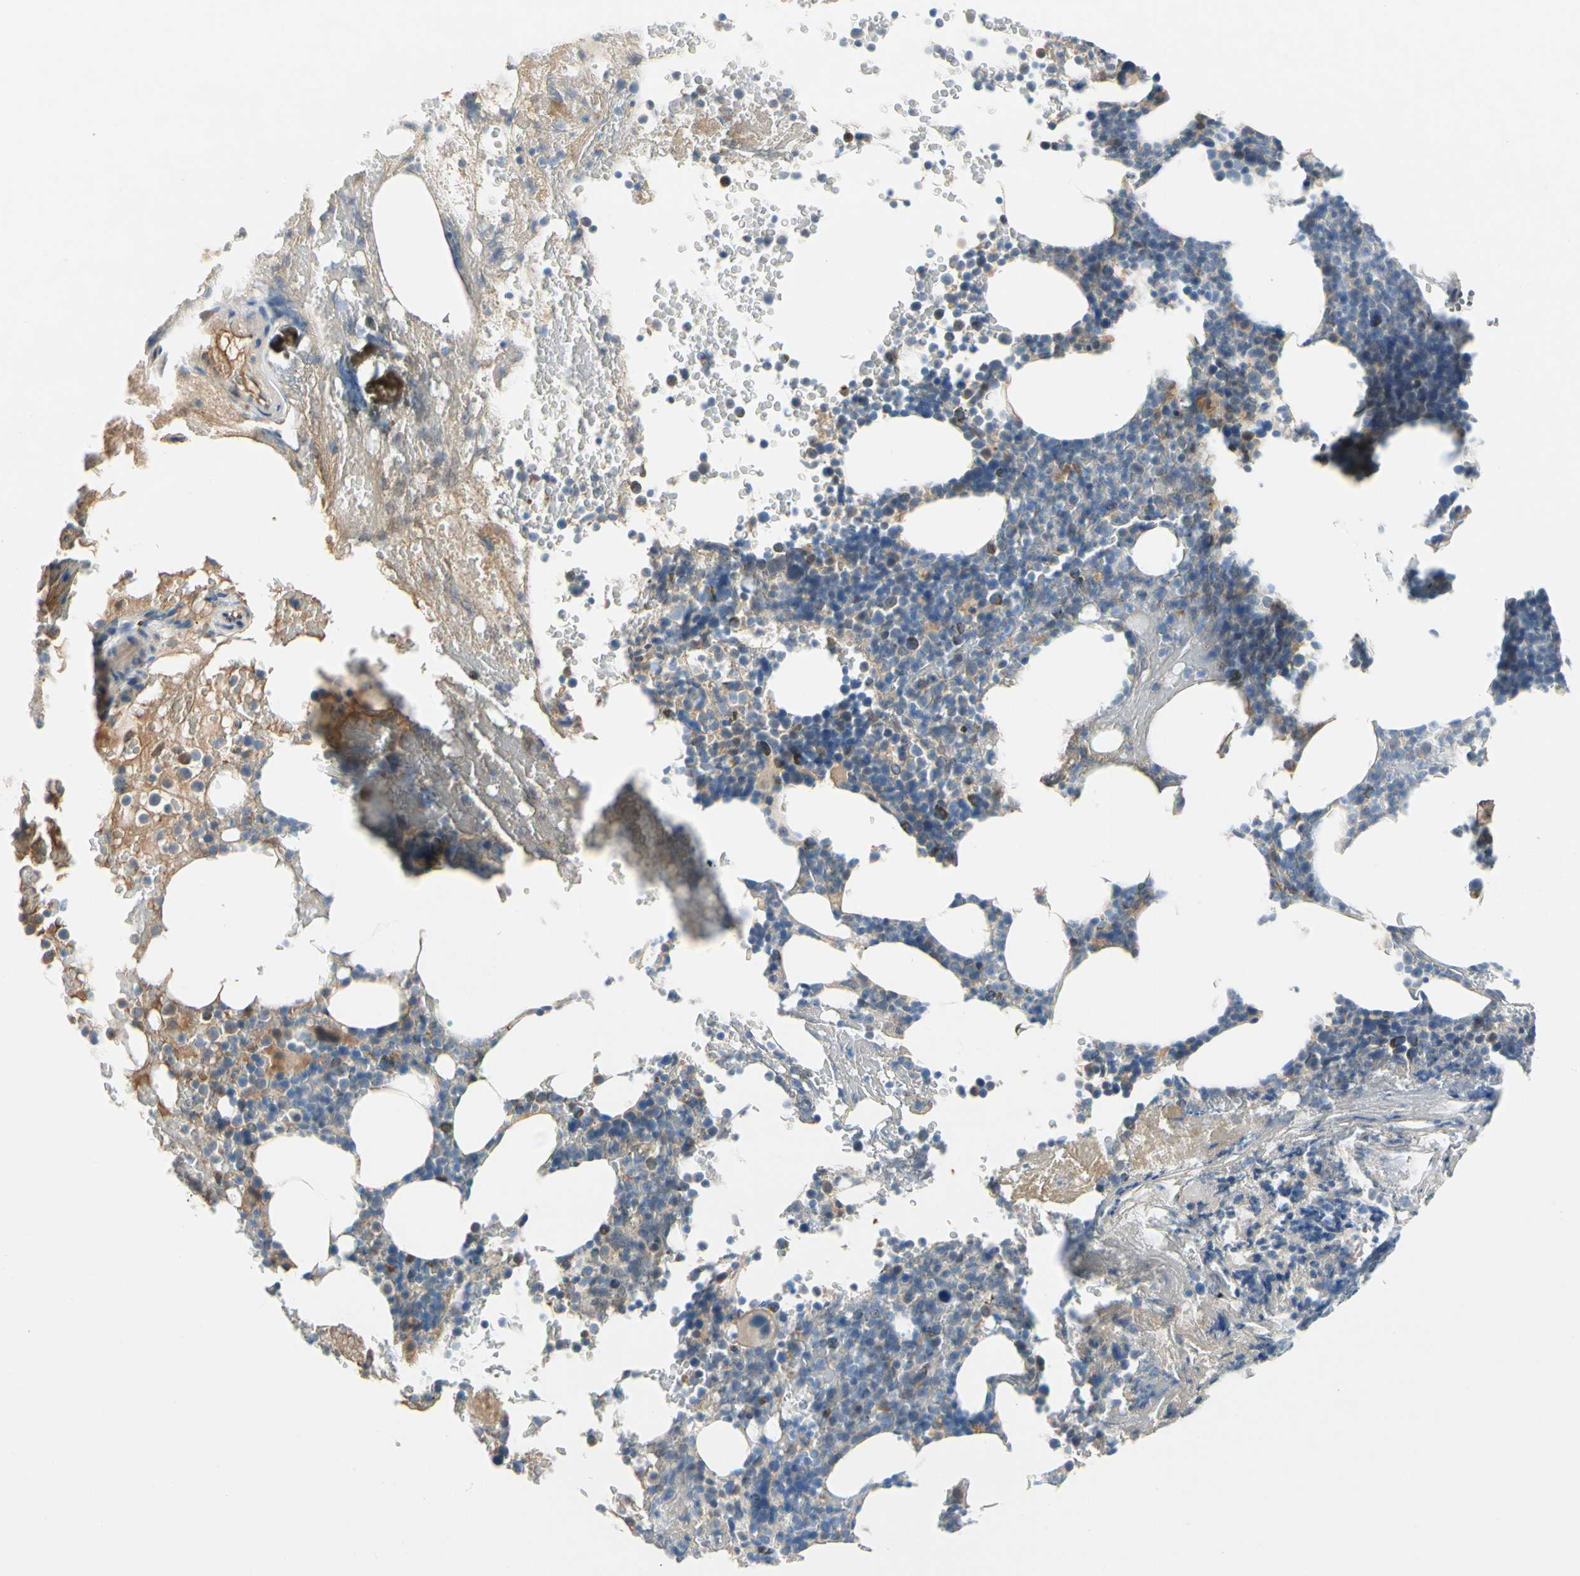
{"staining": {"intensity": "moderate", "quantity": "<25%", "location": "cytoplasmic/membranous"}, "tissue": "bone marrow", "cell_type": "Hematopoietic cells", "image_type": "normal", "snomed": [{"axis": "morphology", "description": "Normal tissue, NOS"}, {"axis": "topography", "description": "Bone marrow"}], "caption": "This image shows immunohistochemistry (IHC) staining of unremarkable human bone marrow, with low moderate cytoplasmic/membranous positivity in about <25% of hematopoietic cells.", "gene": "CNDP1", "patient": {"sex": "female", "age": 66}}